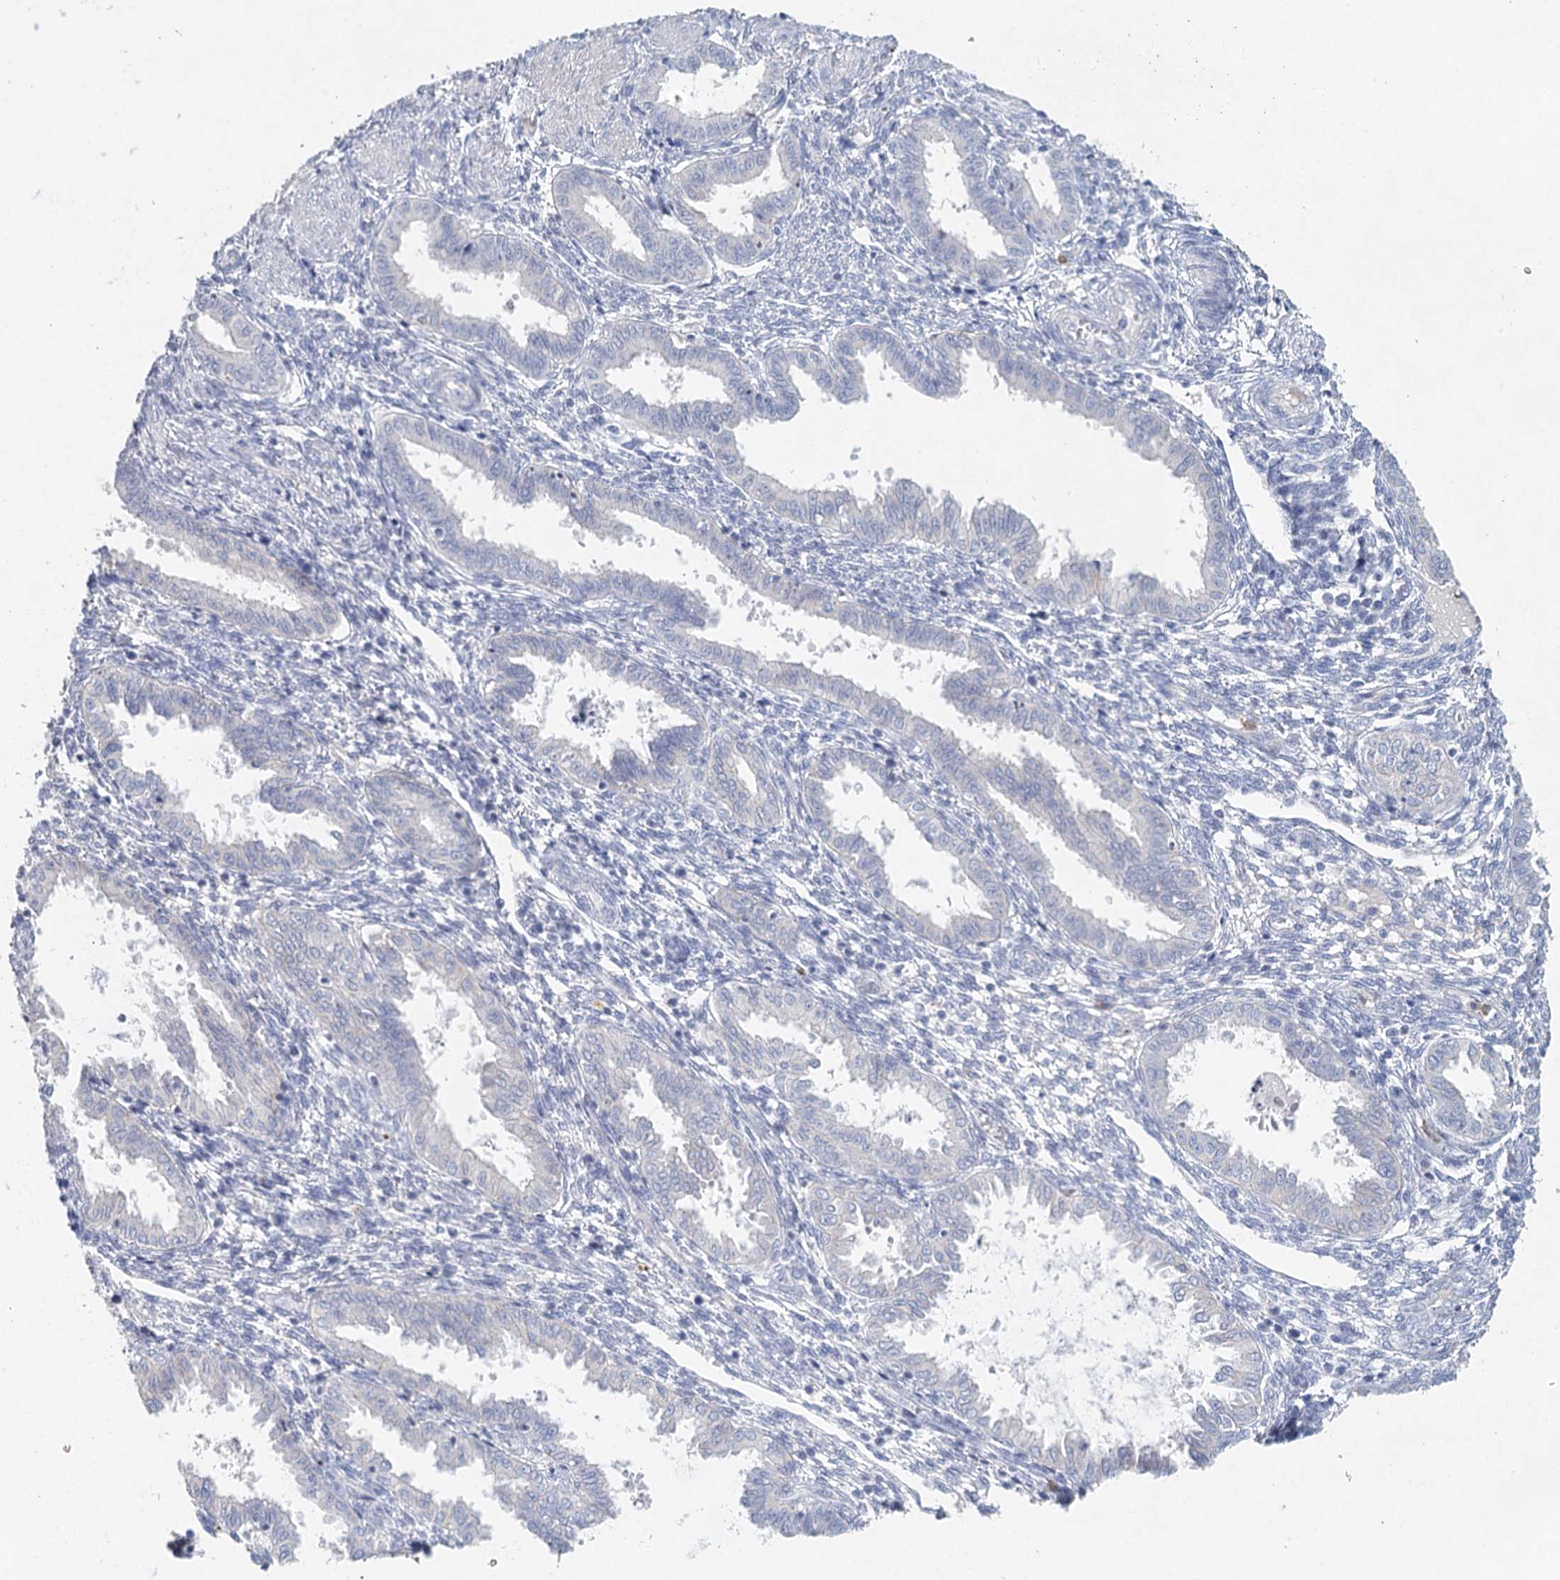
{"staining": {"intensity": "negative", "quantity": "none", "location": "none"}, "tissue": "endometrium", "cell_type": "Cells in endometrial stroma", "image_type": "normal", "snomed": [{"axis": "morphology", "description": "Normal tissue, NOS"}, {"axis": "topography", "description": "Endometrium"}], "caption": "Photomicrograph shows no protein staining in cells in endometrial stroma of unremarkable endometrium.", "gene": "MYL6B", "patient": {"sex": "female", "age": 33}}